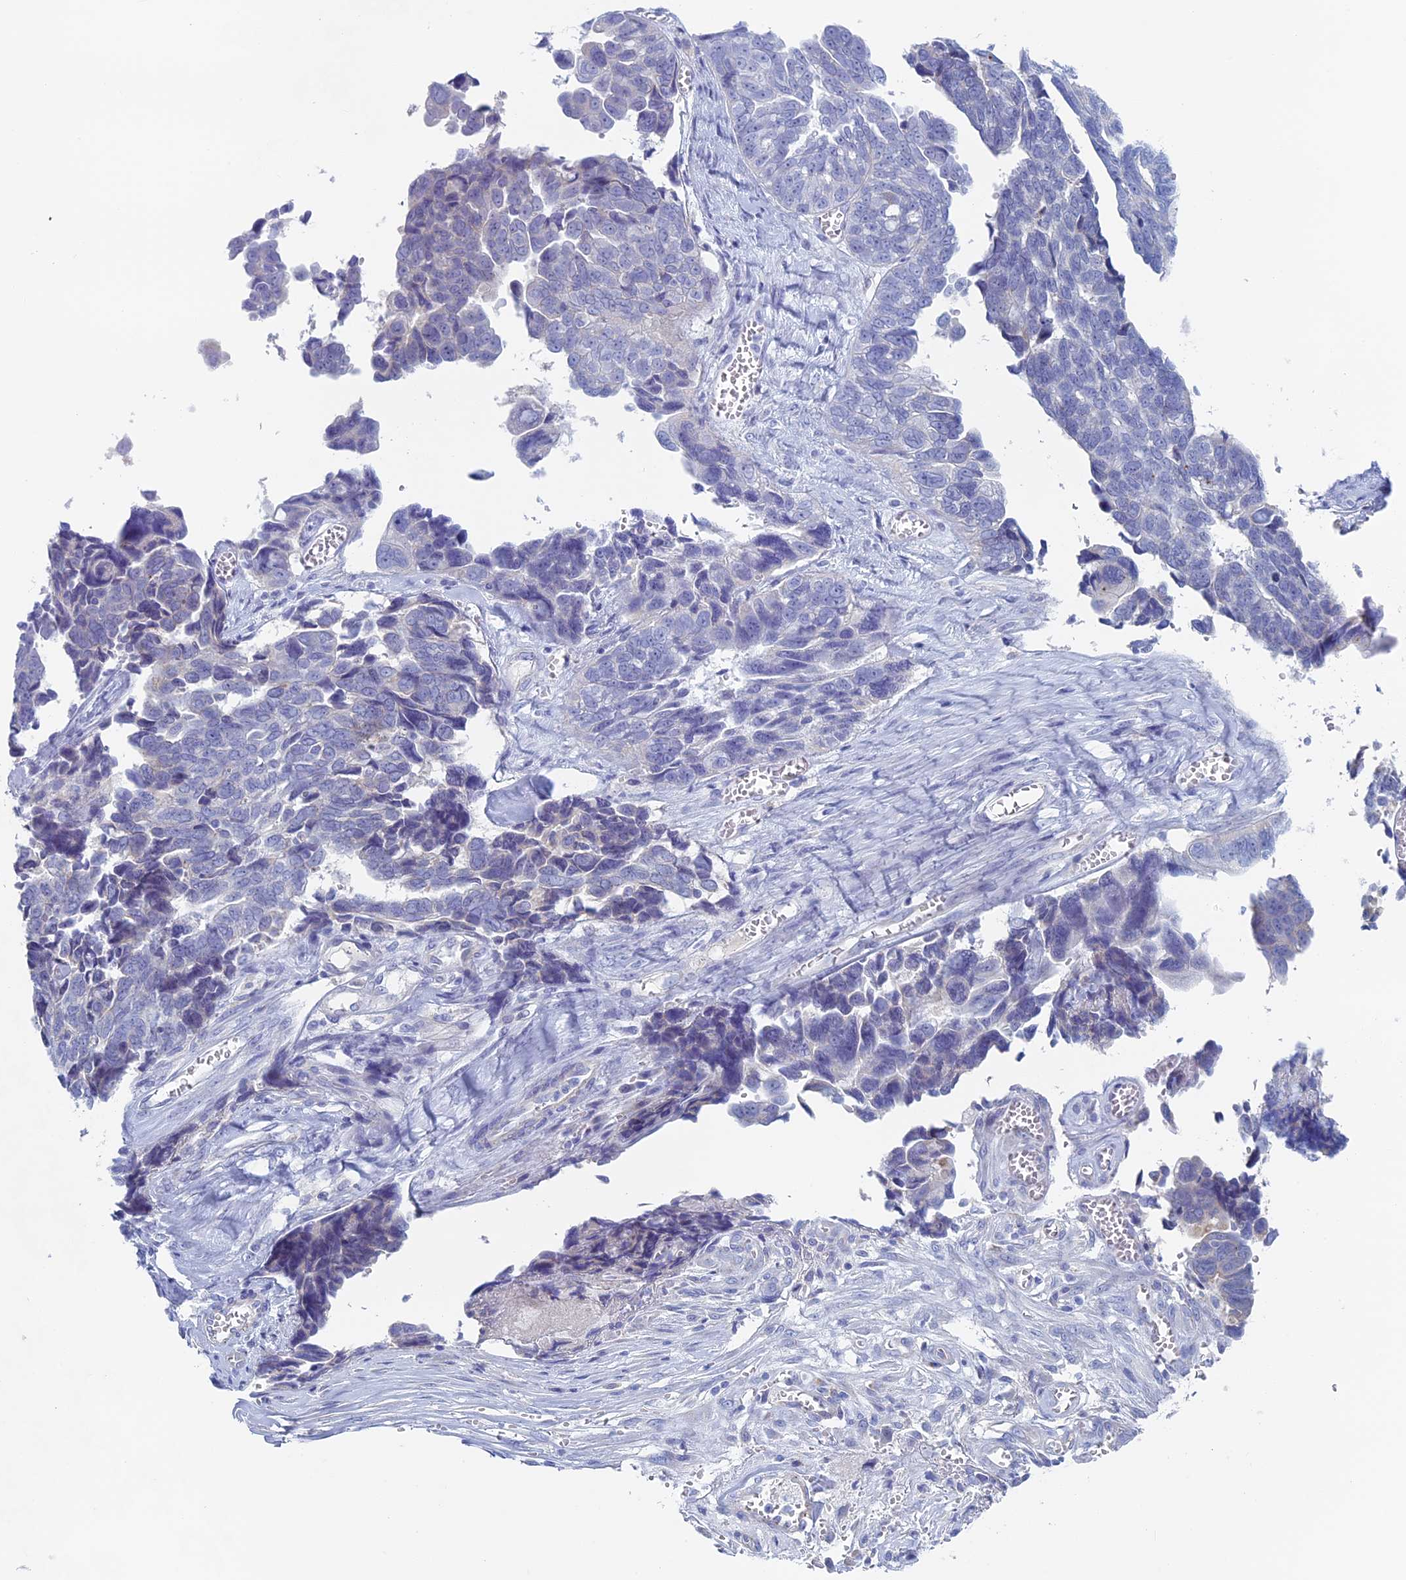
{"staining": {"intensity": "negative", "quantity": "none", "location": "none"}, "tissue": "ovarian cancer", "cell_type": "Tumor cells", "image_type": "cancer", "snomed": [{"axis": "morphology", "description": "Cystadenocarcinoma, serous, NOS"}, {"axis": "topography", "description": "Ovary"}], "caption": "Tumor cells show no significant protein staining in ovarian serous cystadenocarcinoma.", "gene": "MAGEB6", "patient": {"sex": "female", "age": 79}}